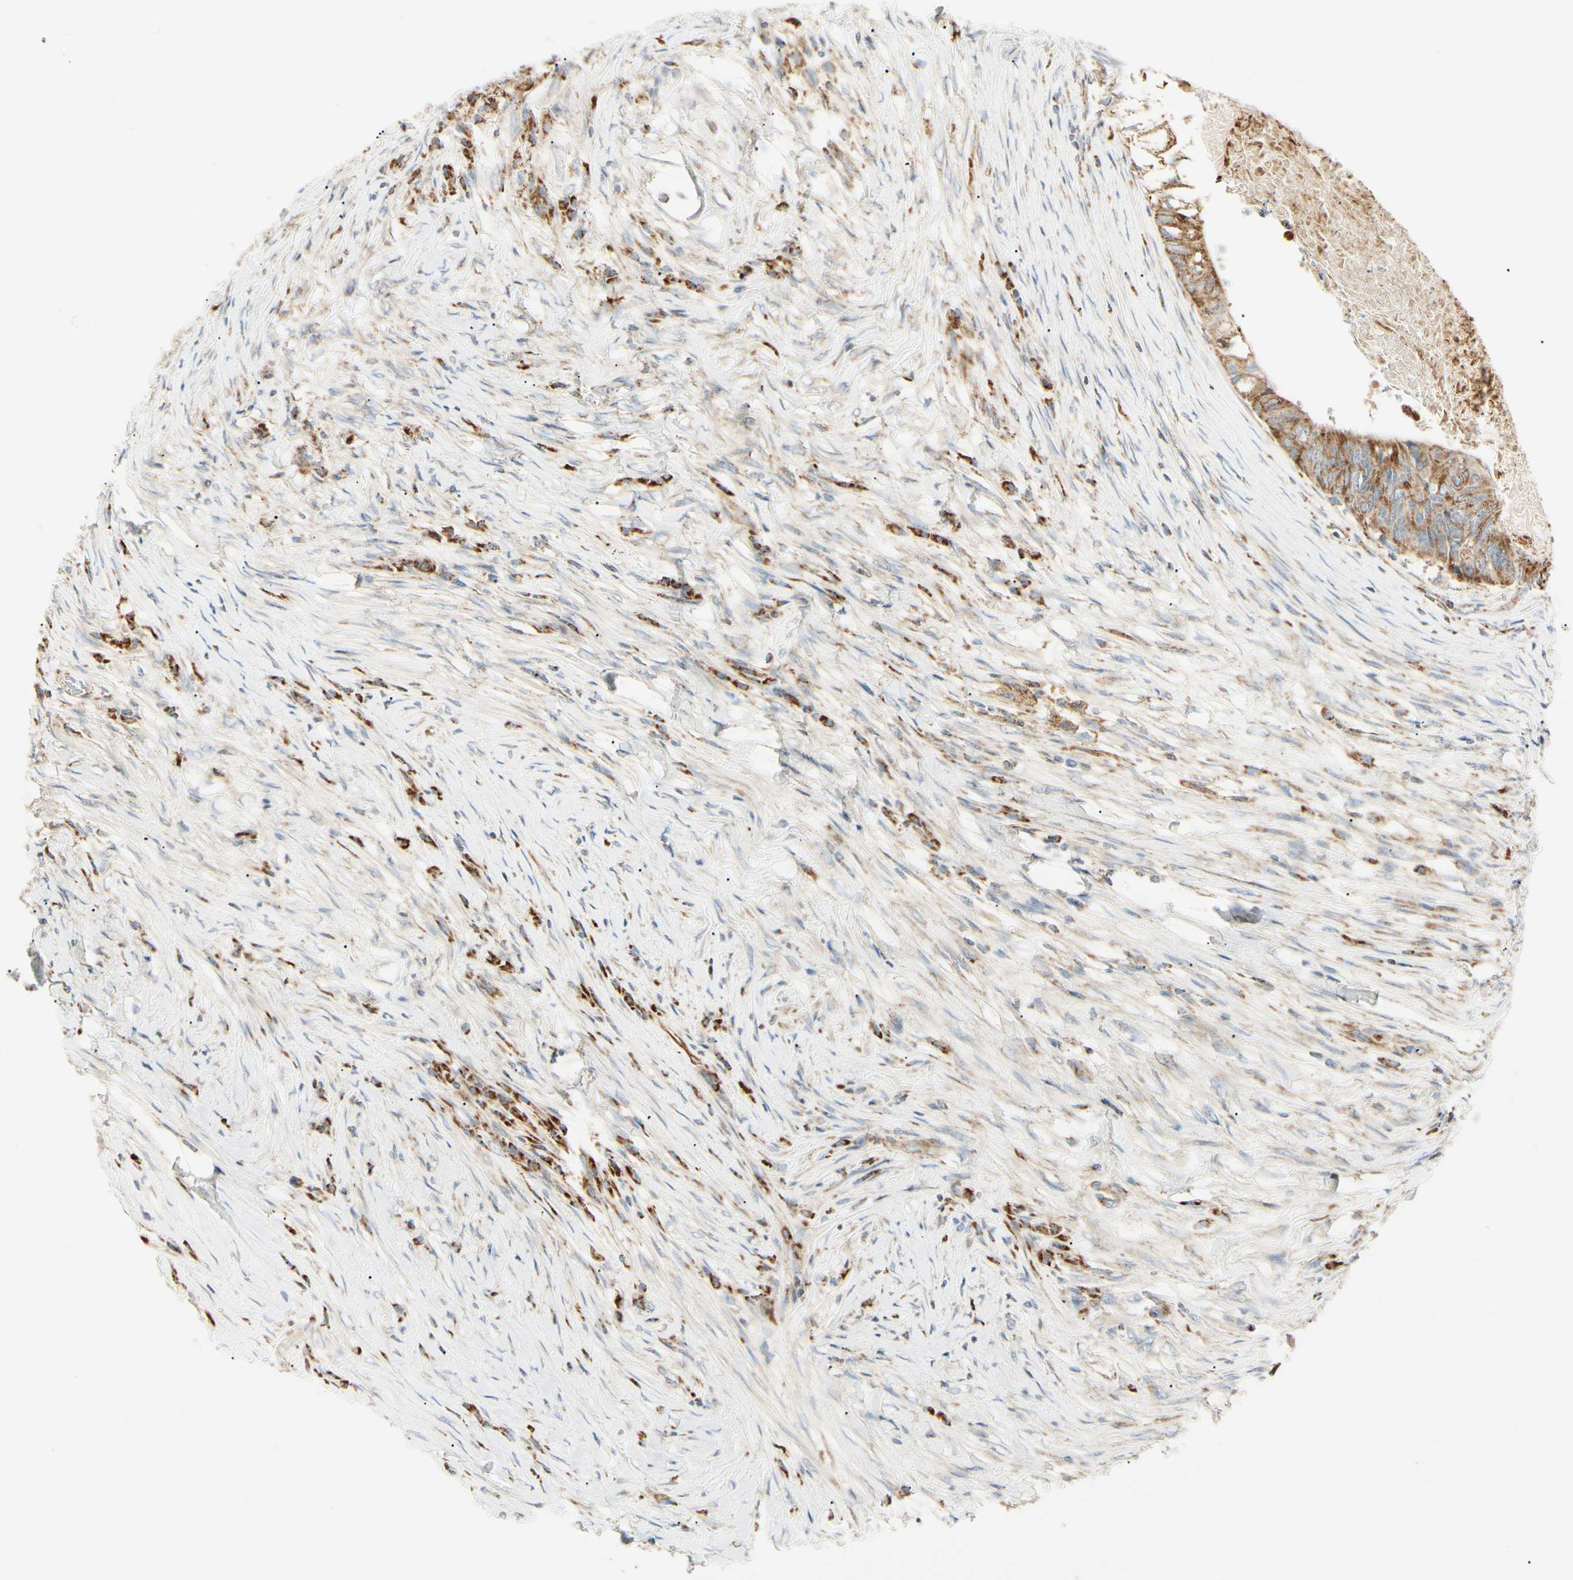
{"staining": {"intensity": "strong", "quantity": ">75%", "location": "cytoplasmic/membranous"}, "tissue": "colorectal cancer", "cell_type": "Tumor cells", "image_type": "cancer", "snomed": [{"axis": "morphology", "description": "Adenocarcinoma, NOS"}, {"axis": "topography", "description": "Rectum"}], "caption": "Immunohistochemistry photomicrograph of neoplastic tissue: colorectal cancer (adenocarcinoma) stained using immunohistochemistry exhibits high levels of strong protein expression localized specifically in the cytoplasmic/membranous of tumor cells, appearing as a cytoplasmic/membranous brown color.", "gene": "TBC1D10A", "patient": {"sex": "male", "age": 63}}